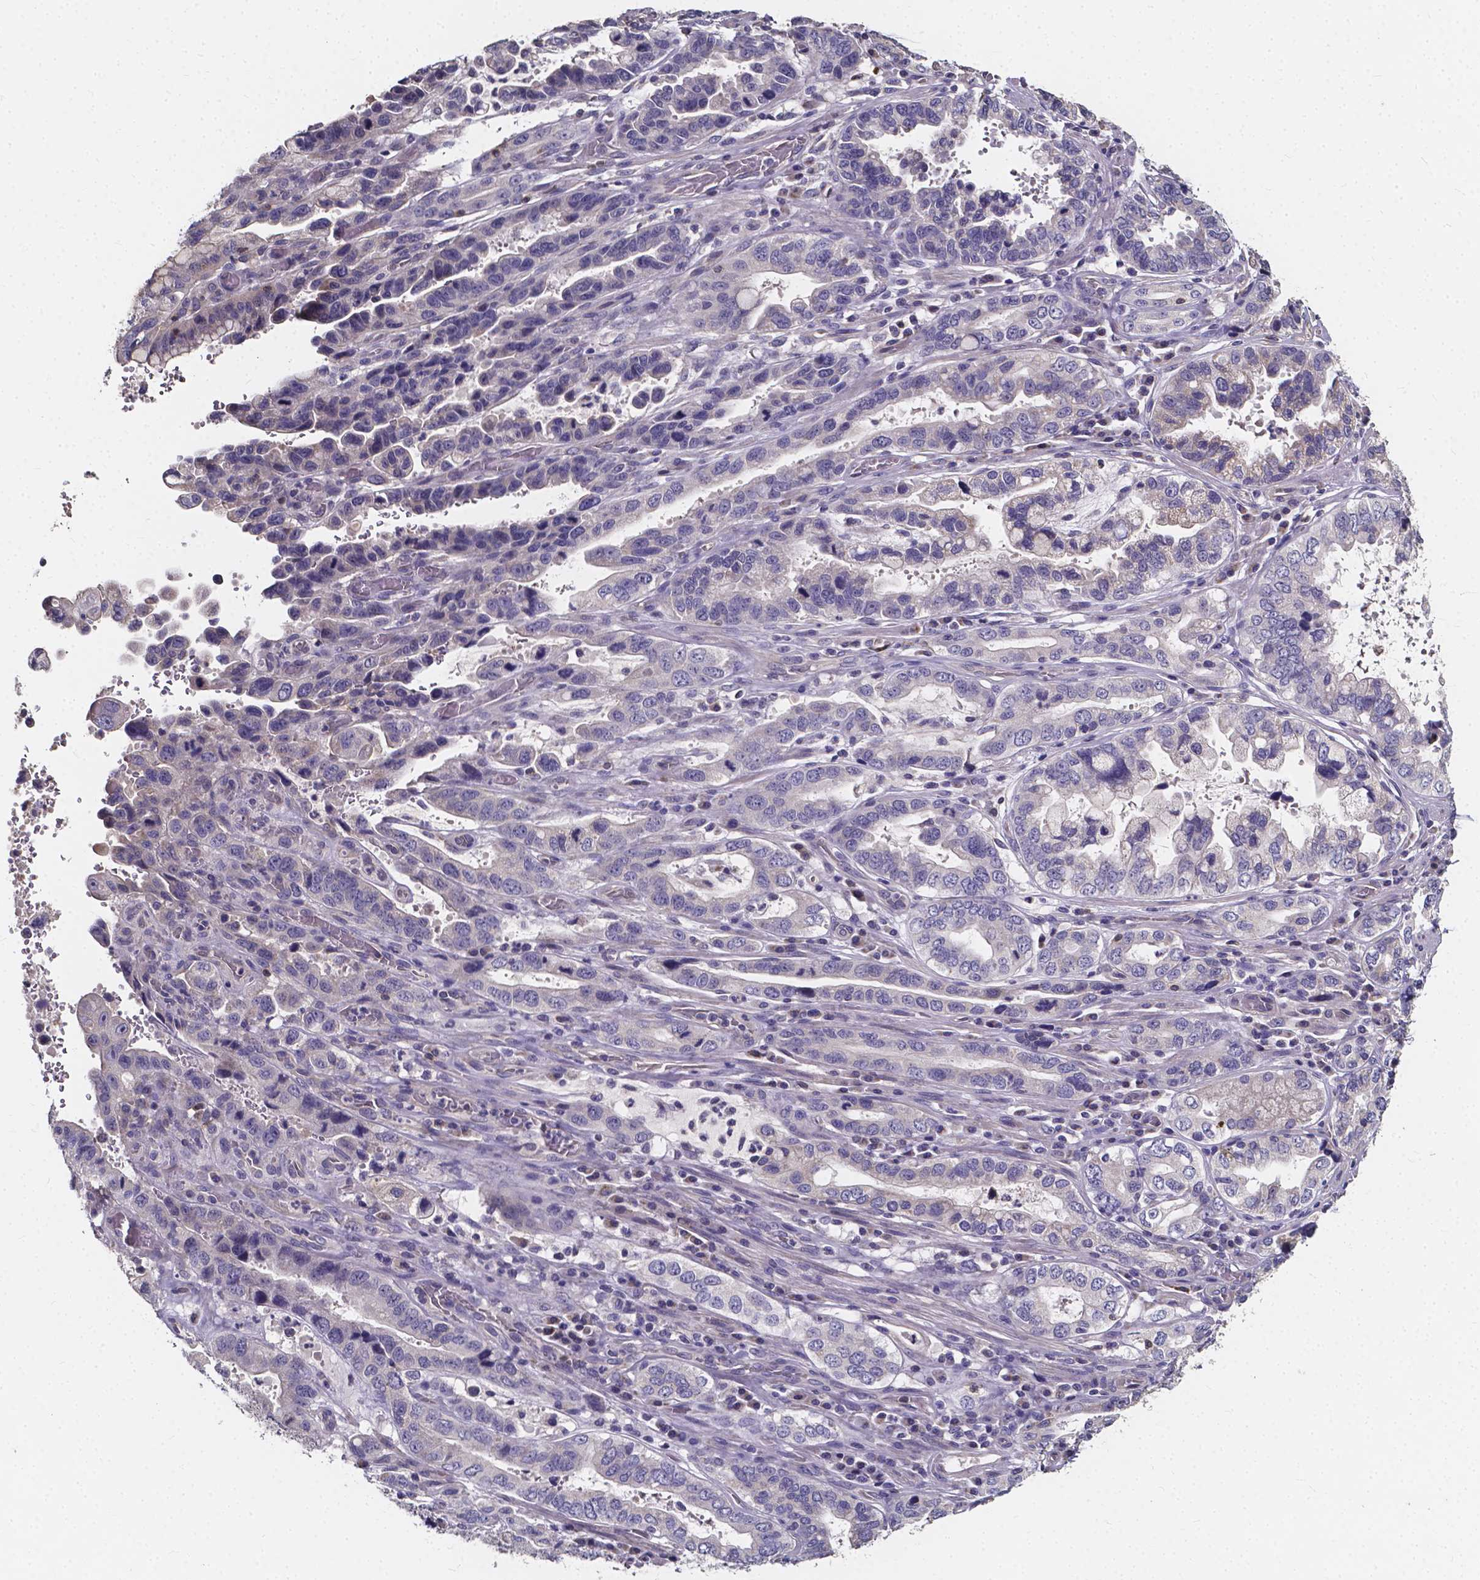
{"staining": {"intensity": "negative", "quantity": "none", "location": "none"}, "tissue": "stomach cancer", "cell_type": "Tumor cells", "image_type": "cancer", "snomed": [{"axis": "morphology", "description": "Adenocarcinoma, NOS"}, {"axis": "topography", "description": "Stomach, lower"}], "caption": "Immunohistochemistry (IHC) histopathology image of neoplastic tissue: human stomach cancer (adenocarcinoma) stained with DAB (3,3'-diaminobenzidine) displays no significant protein expression in tumor cells. (DAB (3,3'-diaminobenzidine) IHC visualized using brightfield microscopy, high magnification).", "gene": "THEMIS", "patient": {"sex": "female", "age": 76}}